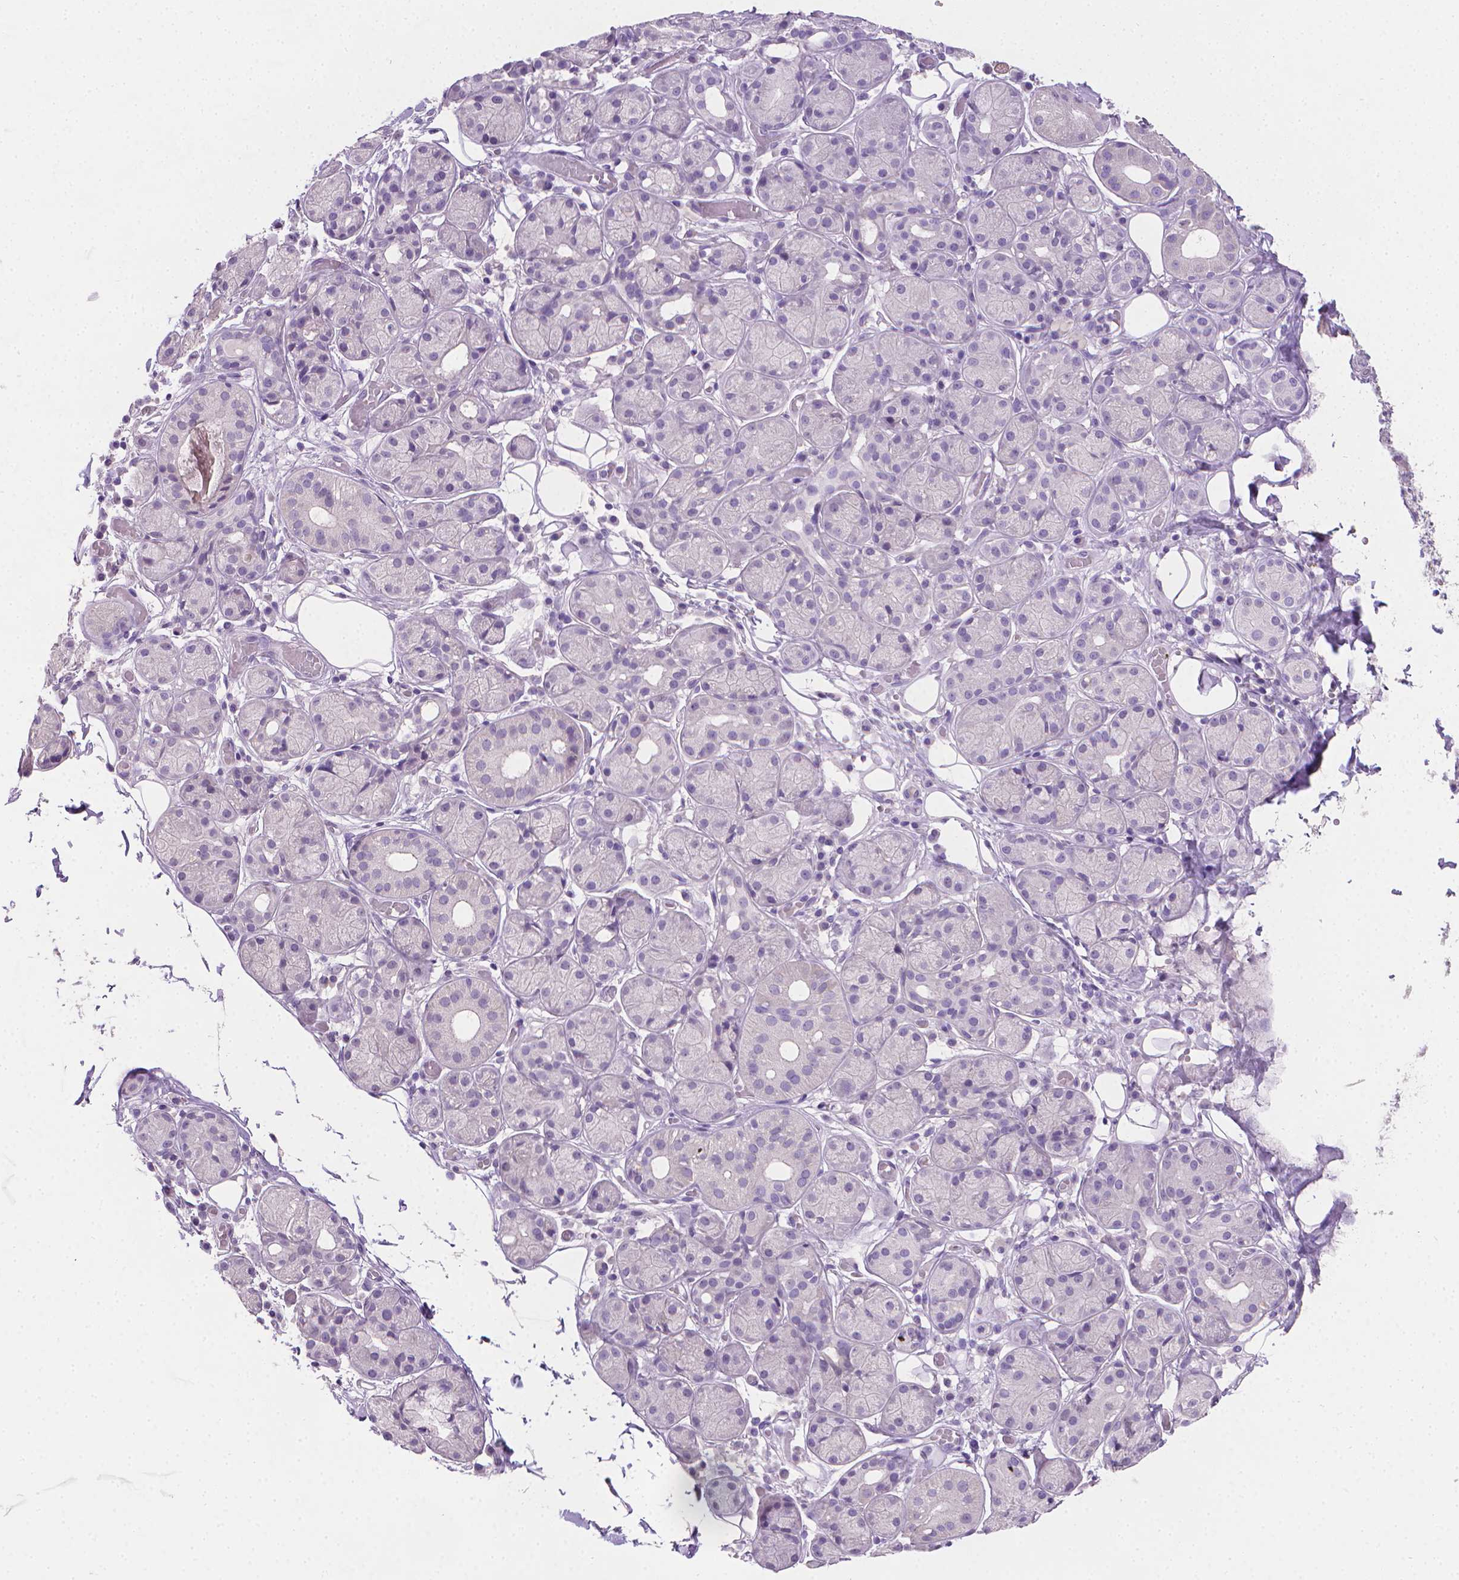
{"staining": {"intensity": "negative", "quantity": "none", "location": "none"}, "tissue": "salivary gland", "cell_type": "Glandular cells", "image_type": "normal", "snomed": [{"axis": "morphology", "description": "Normal tissue, NOS"}, {"axis": "topography", "description": "Salivary gland"}, {"axis": "topography", "description": "Peripheral nerve tissue"}], "caption": "Immunohistochemical staining of normal salivary gland demonstrates no significant expression in glandular cells.", "gene": "TNNI2", "patient": {"sex": "male", "age": 71}}